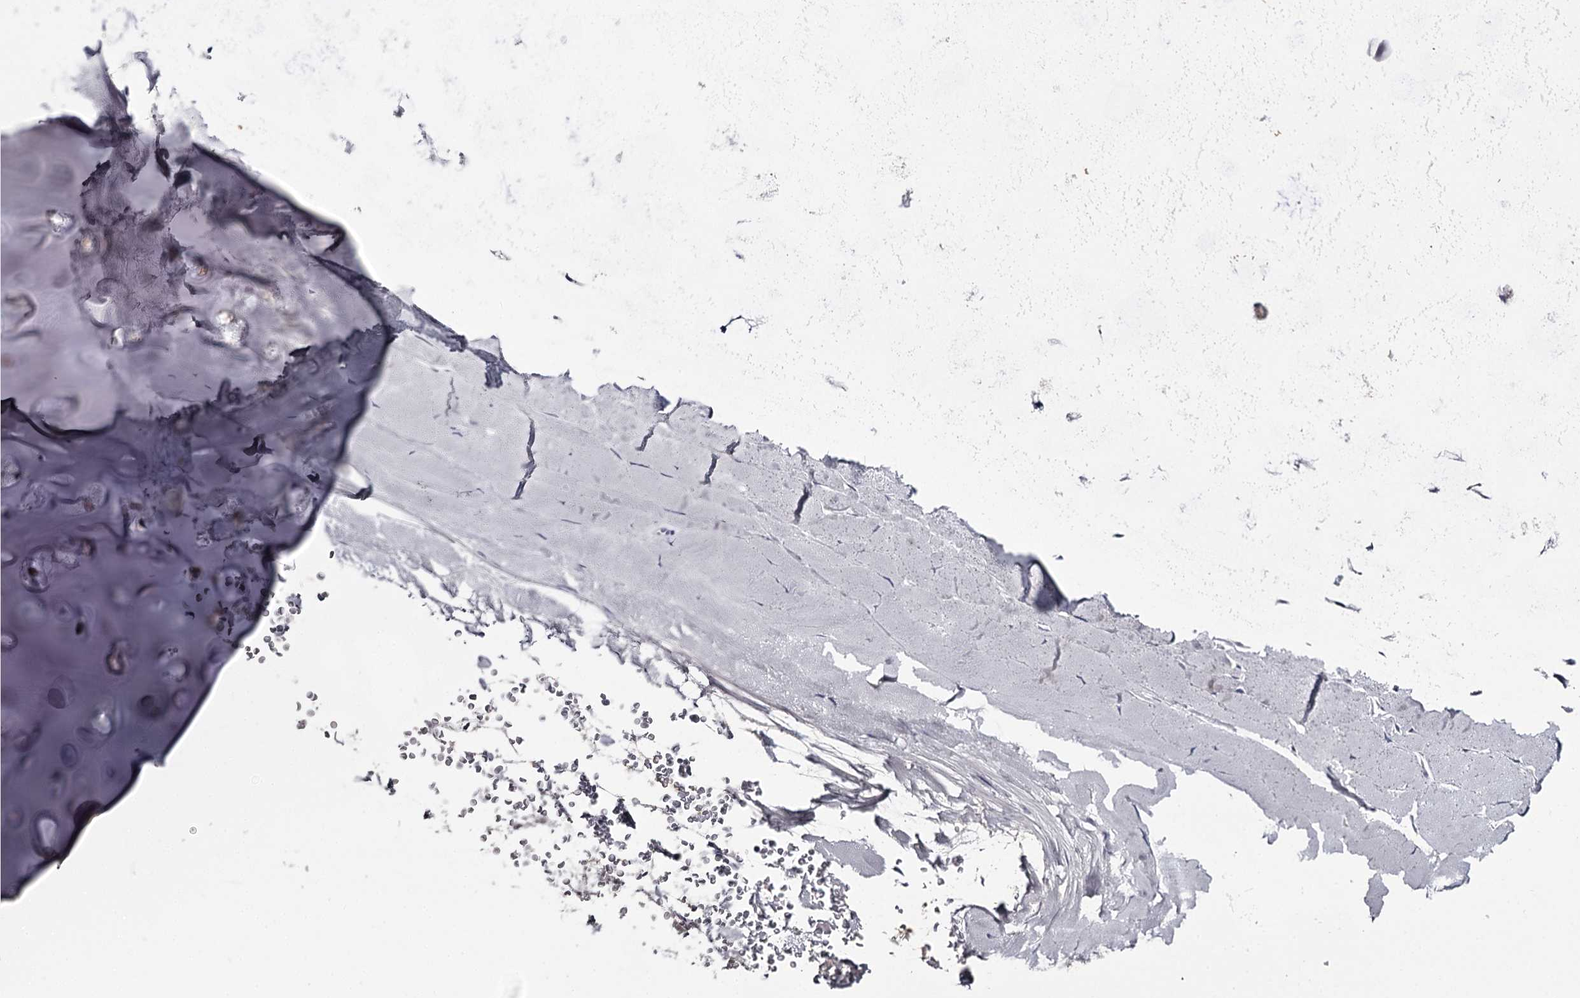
{"staining": {"intensity": "negative", "quantity": "none", "location": "none"}, "tissue": "adipose tissue", "cell_type": "Adipocytes", "image_type": "normal", "snomed": [{"axis": "morphology", "description": "Normal tissue, NOS"}, {"axis": "morphology", "description": "Squamous cell carcinoma, NOS"}, {"axis": "topography", "description": "Lymph node"}, {"axis": "topography", "description": "Bronchus"}, {"axis": "topography", "description": "Lung"}], "caption": "IHC histopathology image of benign adipose tissue: human adipose tissue stained with DAB (3,3'-diaminobenzidine) shows no significant protein positivity in adipocytes.", "gene": "FDXACB1", "patient": {"sex": "male", "age": 66}}